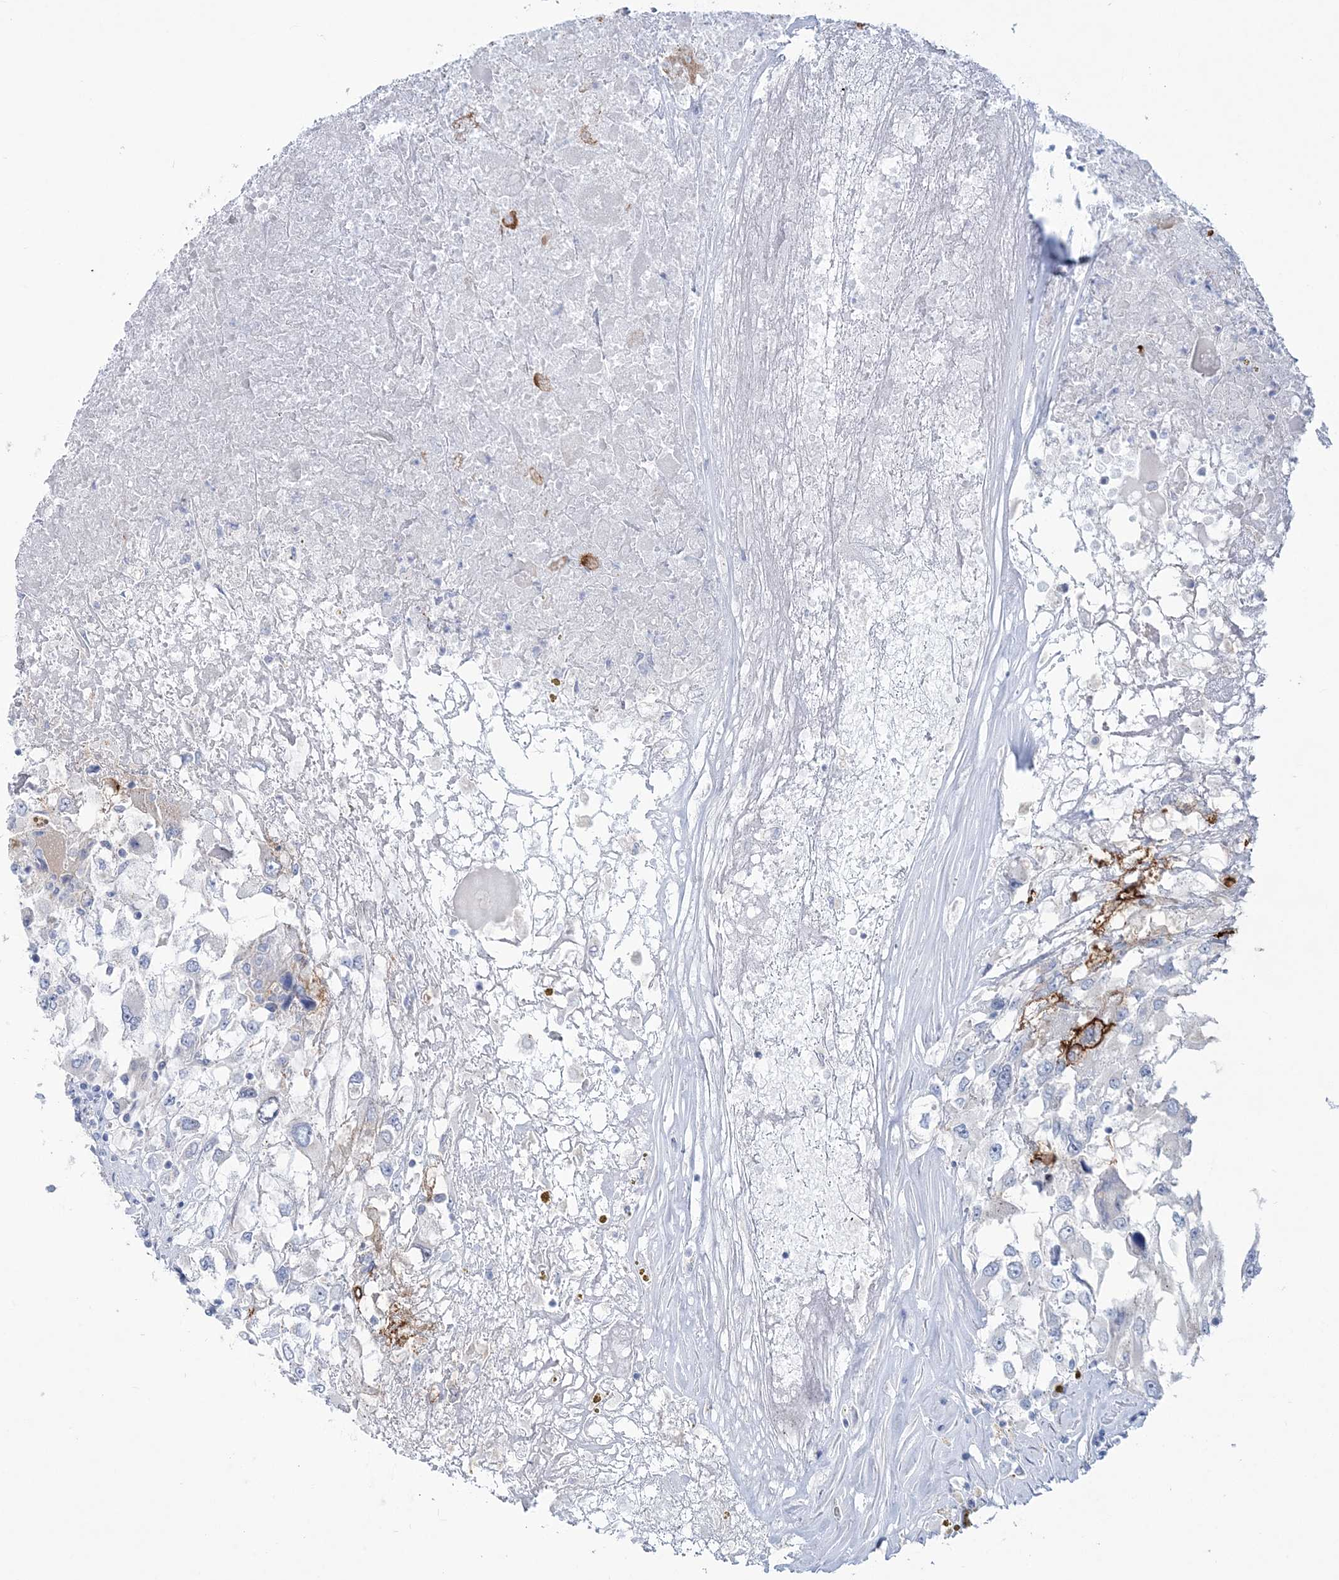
{"staining": {"intensity": "strong", "quantity": "<25%", "location": "cytoplasmic/membranous"}, "tissue": "renal cancer", "cell_type": "Tumor cells", "image_type": "cancer", "snomed": [{"axis": "morphology", "description": "Adenocarcinoma, NOS"}, {"axis": "topography", "description": "Kidney"}], "caption": "Protein staining exhibits strong cytoplasmic/membranous expression in about <25% of tumor cells in adenocarcinoma (renal).", "gene": "ADGB", "patient": {"sex": "female", "age": 52}}